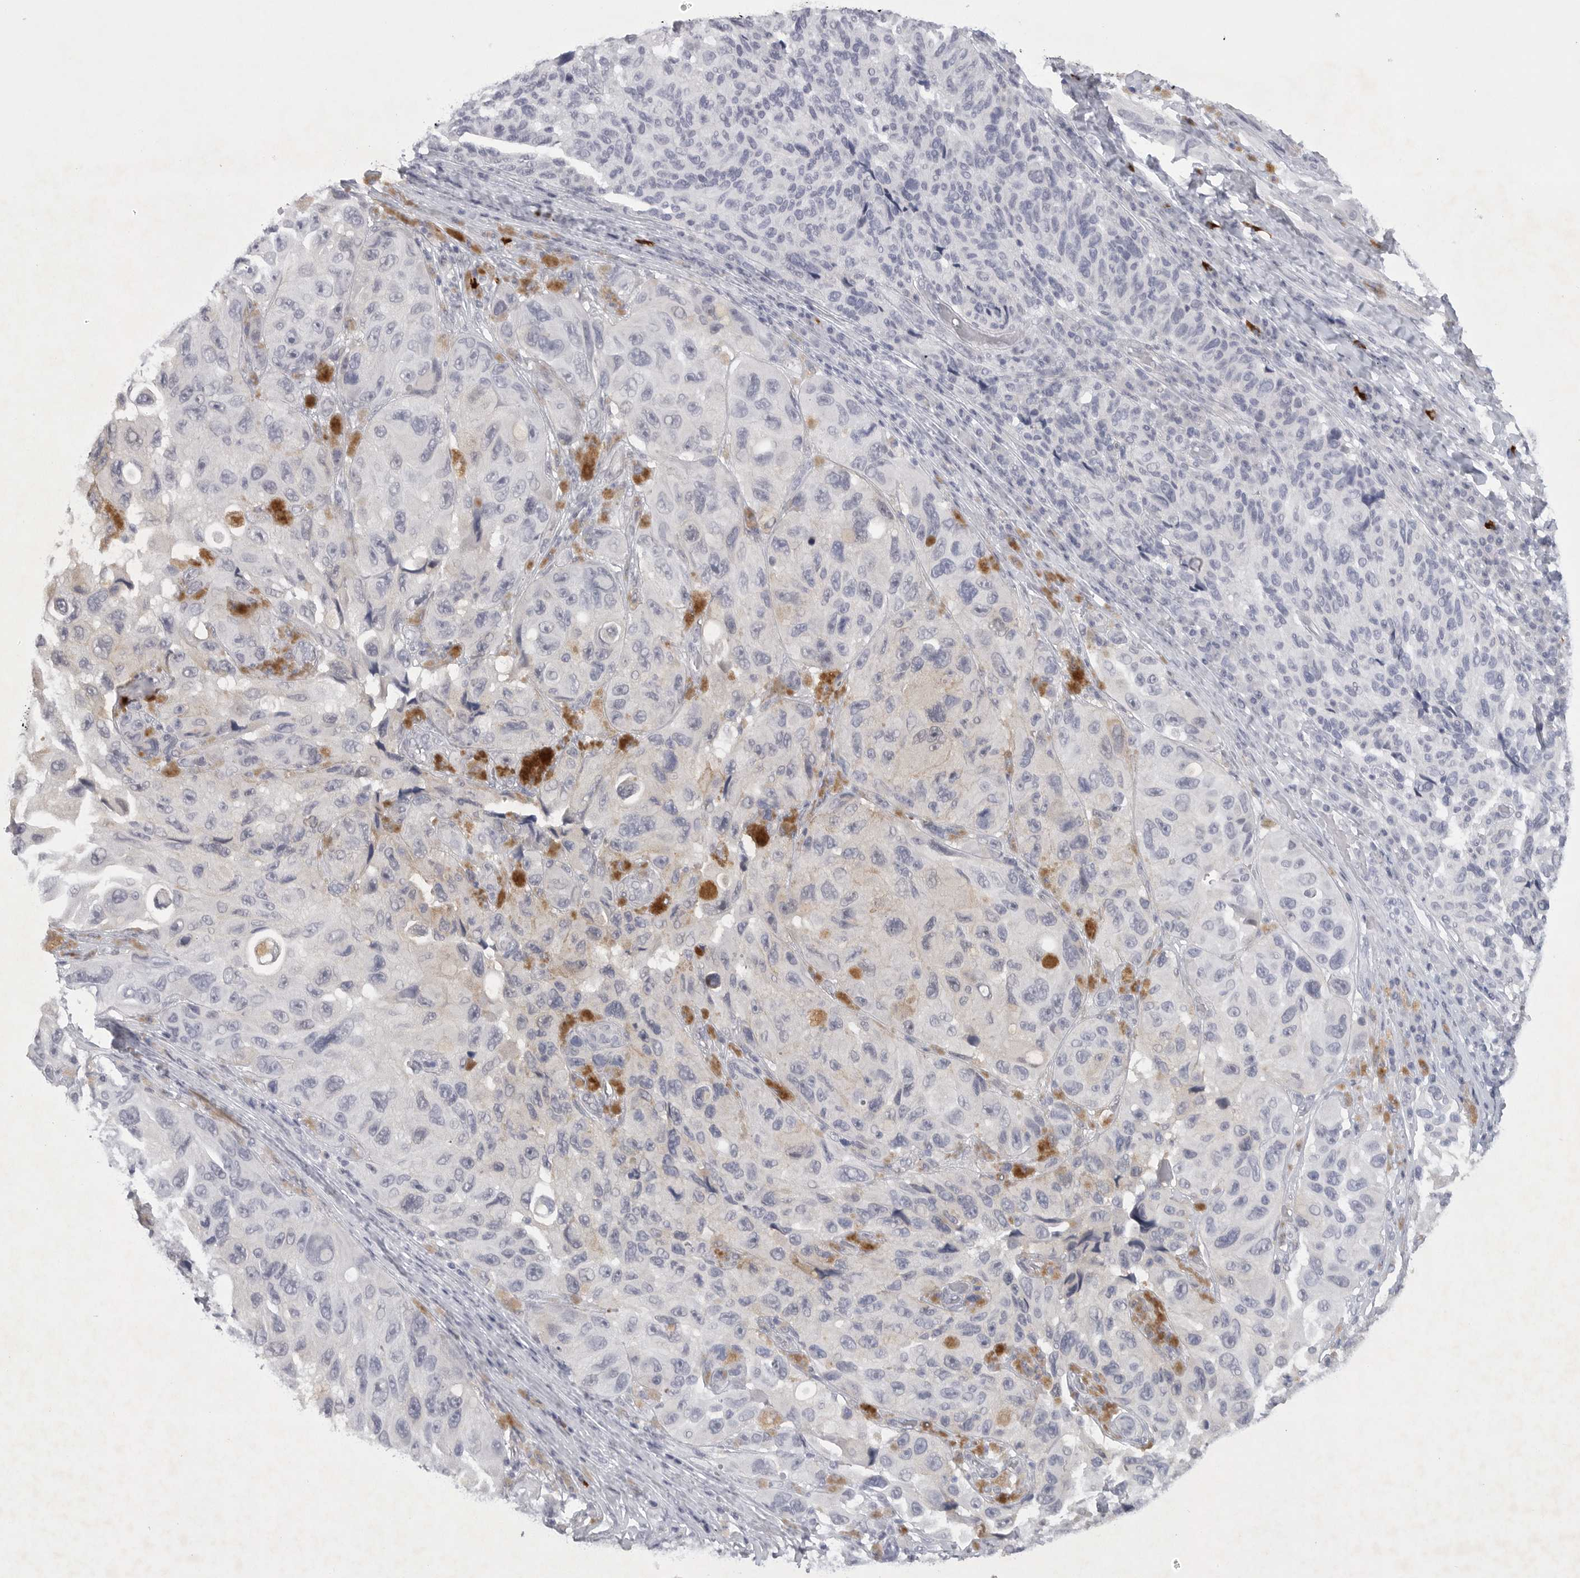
{"staining": {"intensity": "negative", "quantity": "none", "location": "none"}, "tissue": "melanoma", "cell_type": "Tumor cells", "image_type": "cancer", "snomed": [{"axis": "morphology", "description": "Malignant melanoma, NOS"}, {"axis": "topography", "description": "Skin"}], "caption": "This is a micrograph of IHC staining of malignant melanoma, which shows no positivity in tumor cells.", "gene": "TNR", "patient": {"sex": "female", "age": 73}}